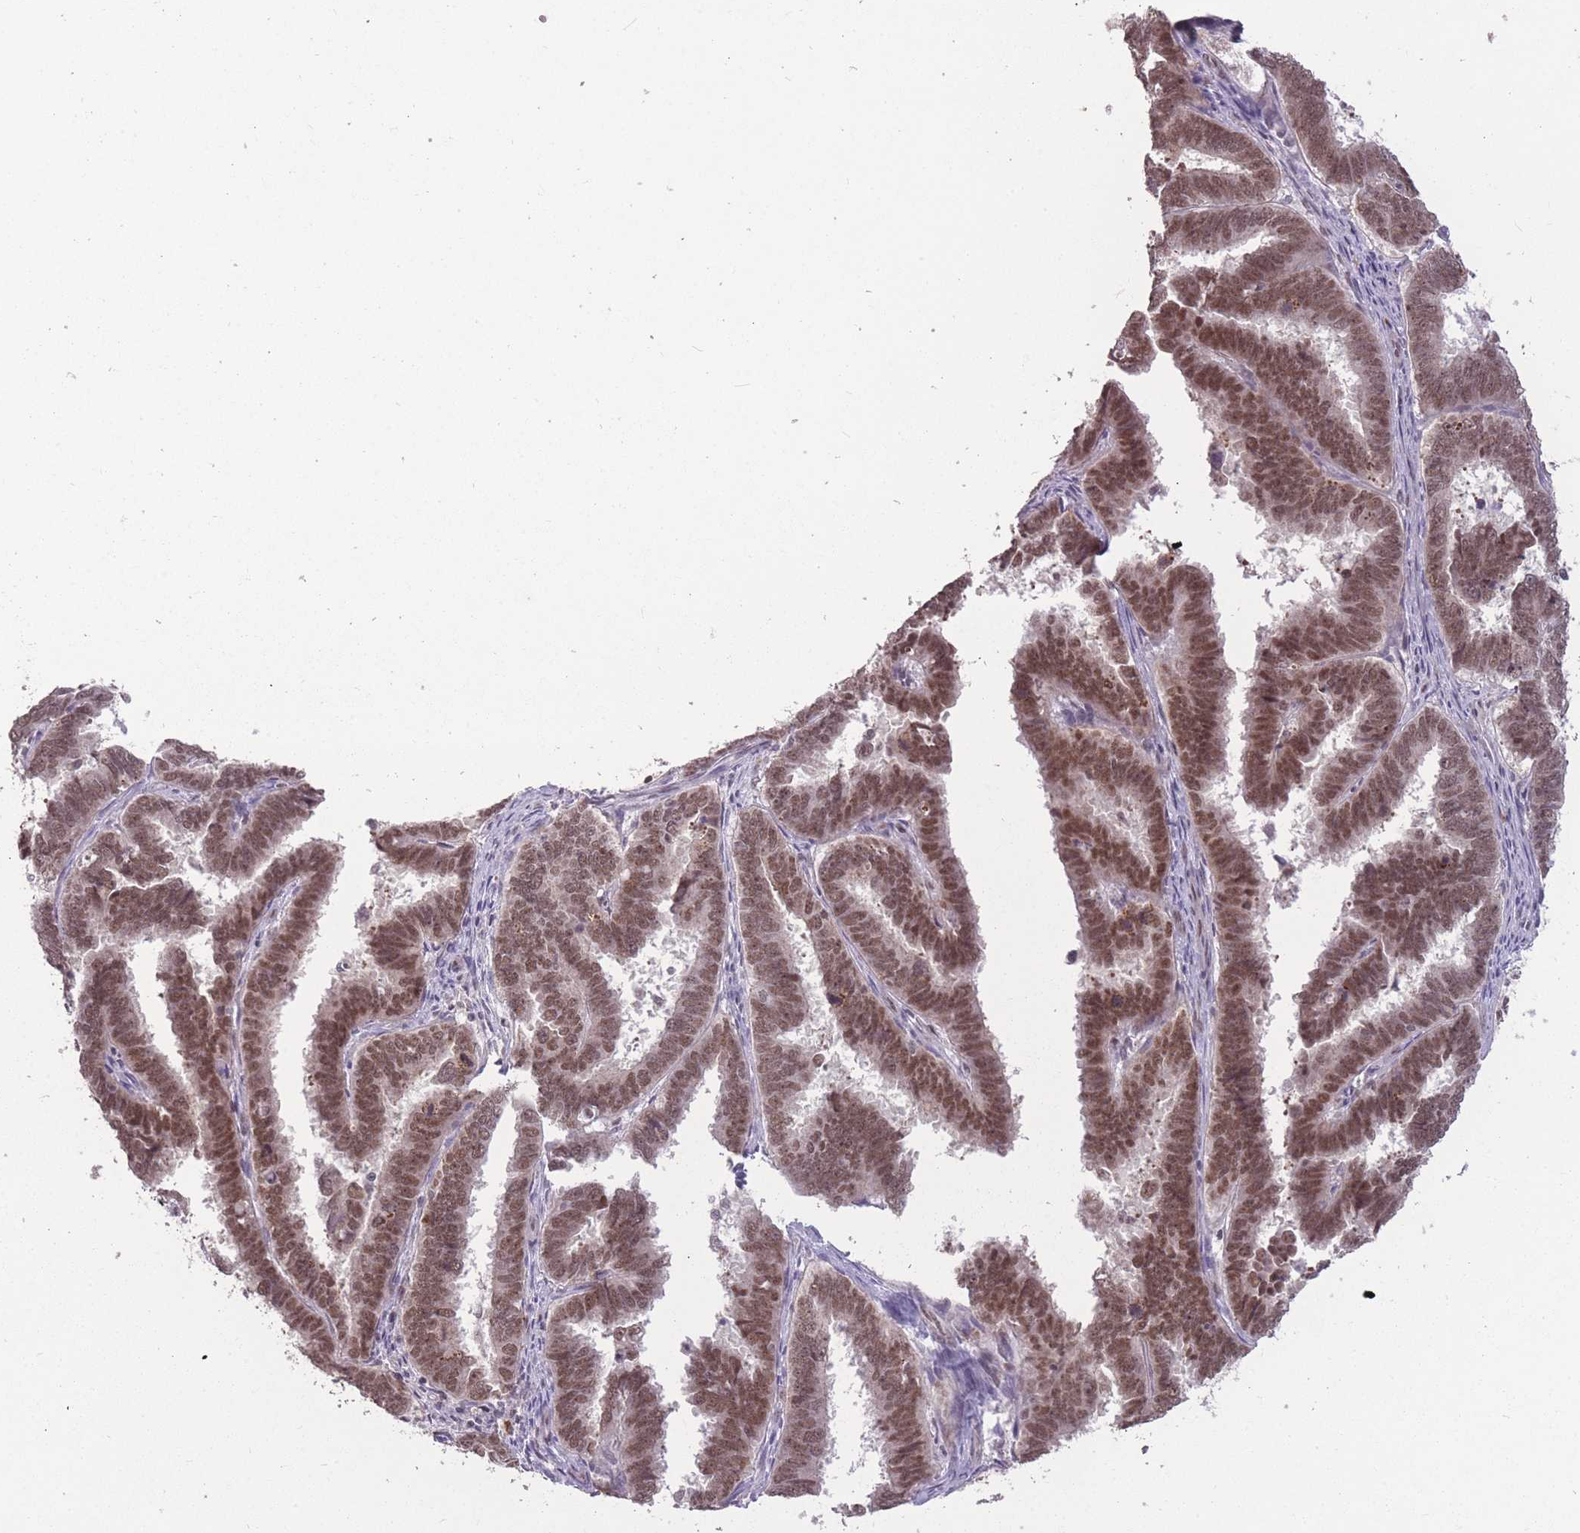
{"staining": {"intensity": "moderate", "quantity": ">75%", "location": "nuclear"}, "tissue": "endometrial cancer", "cell_type": "Tumor cells", "image_type": "cancer", "snomed": [{"axis": "morphology", "description": "Adenocarcinoma, NOS"}, {"axis": "topography", "description": "Endometrium"}], "caption": "This micrograph exhibits IHC staining of endometrial cancer (adenocarcinoma), with medium moderate nuclear positivity in approximately >75% of tumor cells.", "gene": "HNRNPUL1", "patient": {"sex": "female", "age": 75}}